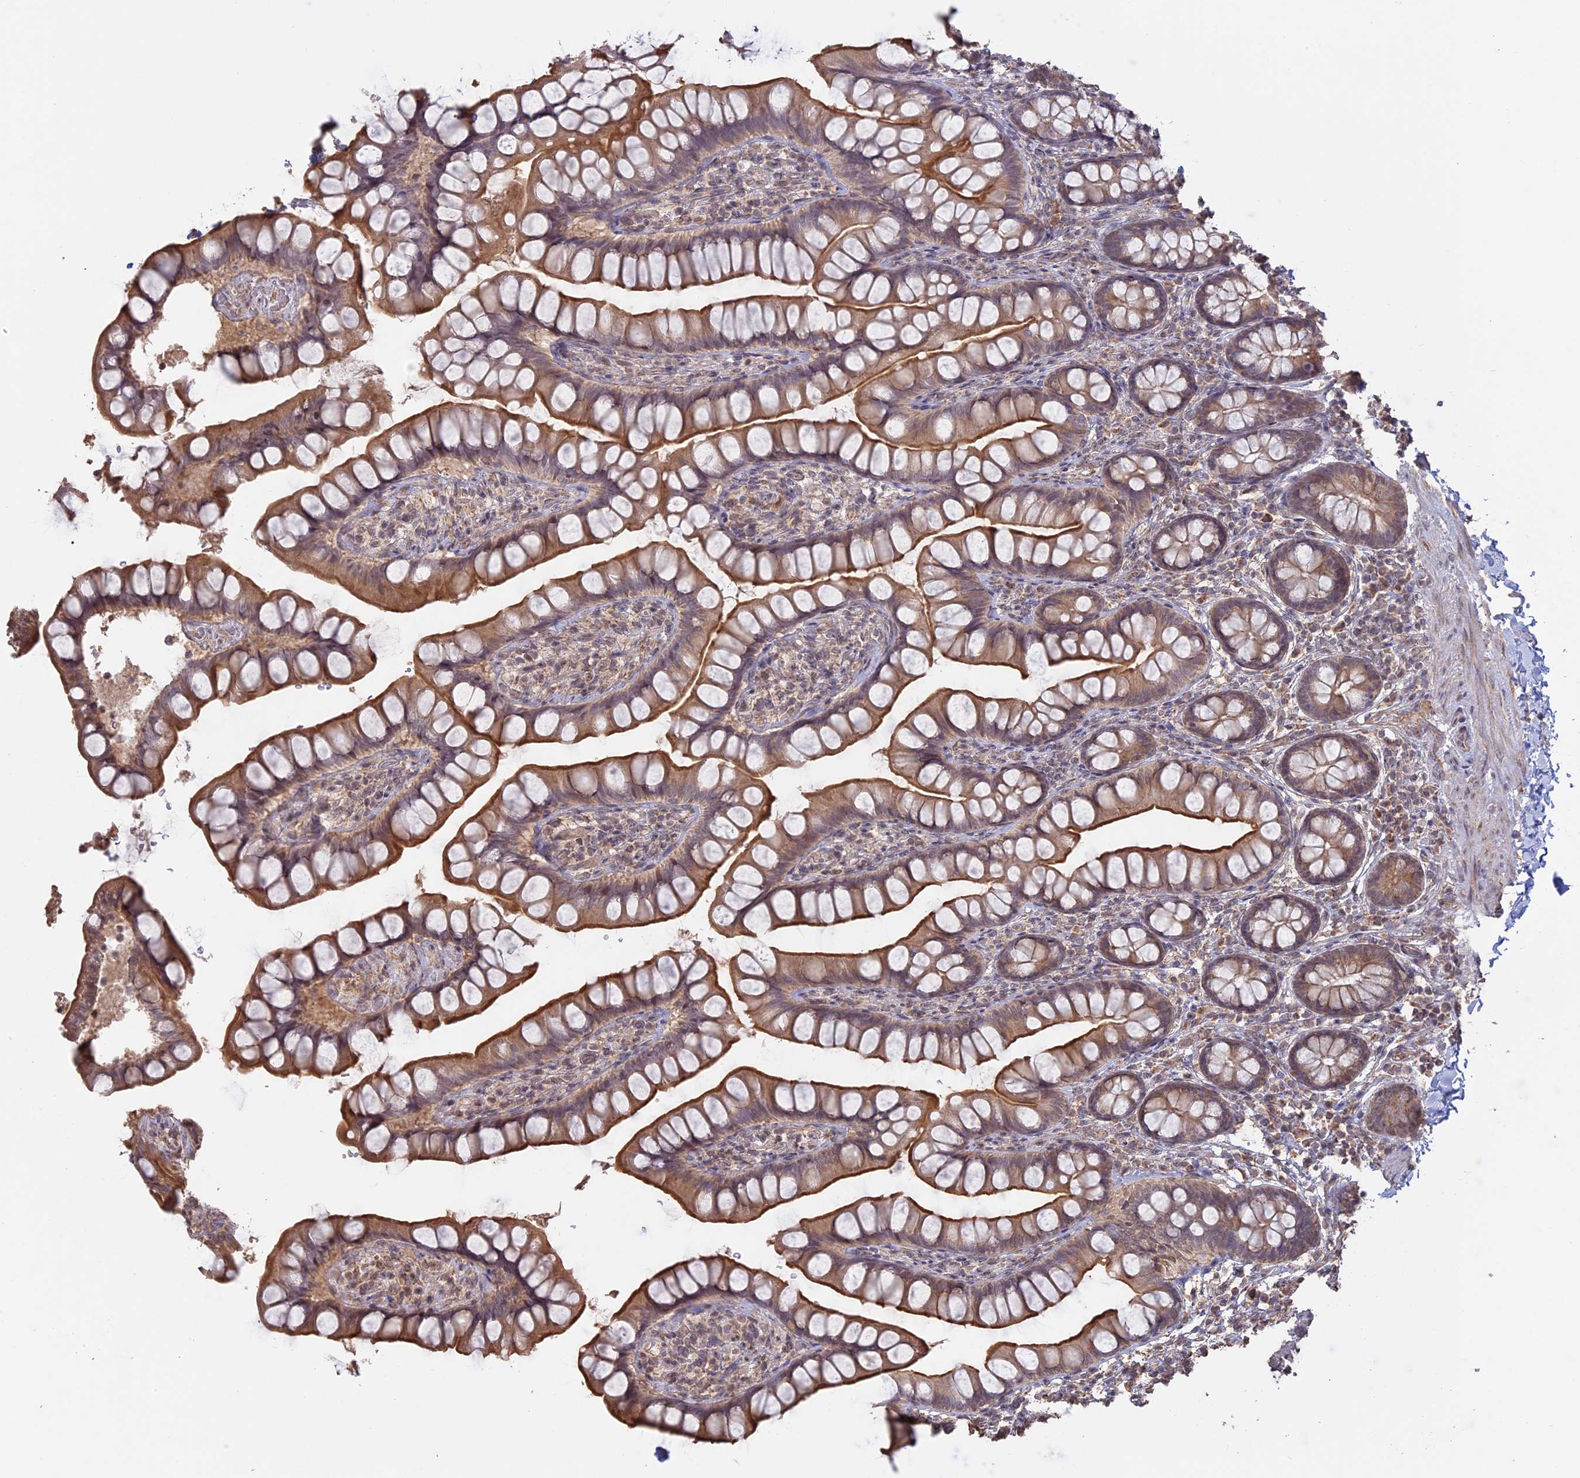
{"staining": {"intensity": "moderate", "quantity": ">75%", "location": "cytoplasmic/membranous"}, "tissue": "small intestine", "cell_type": "Glandular cells", "image_type": "normal", "snomed": [{"axis": "morphology", "description": "Normal tissue, NOS"}, {"axis": "topography", "description": "Small intestine"}], "caption": "Immunohistochemical staining of unremarkable small intestine demonstrates >75% levels of moderate cytoplasmic/membranous protein staining in approximately >75% of glandular cells. The protein of interest is shown in brown color, while the nuclei are stained blue.", "gene": "FAM210B", "patient": {"sex": "male", "age": 70}}